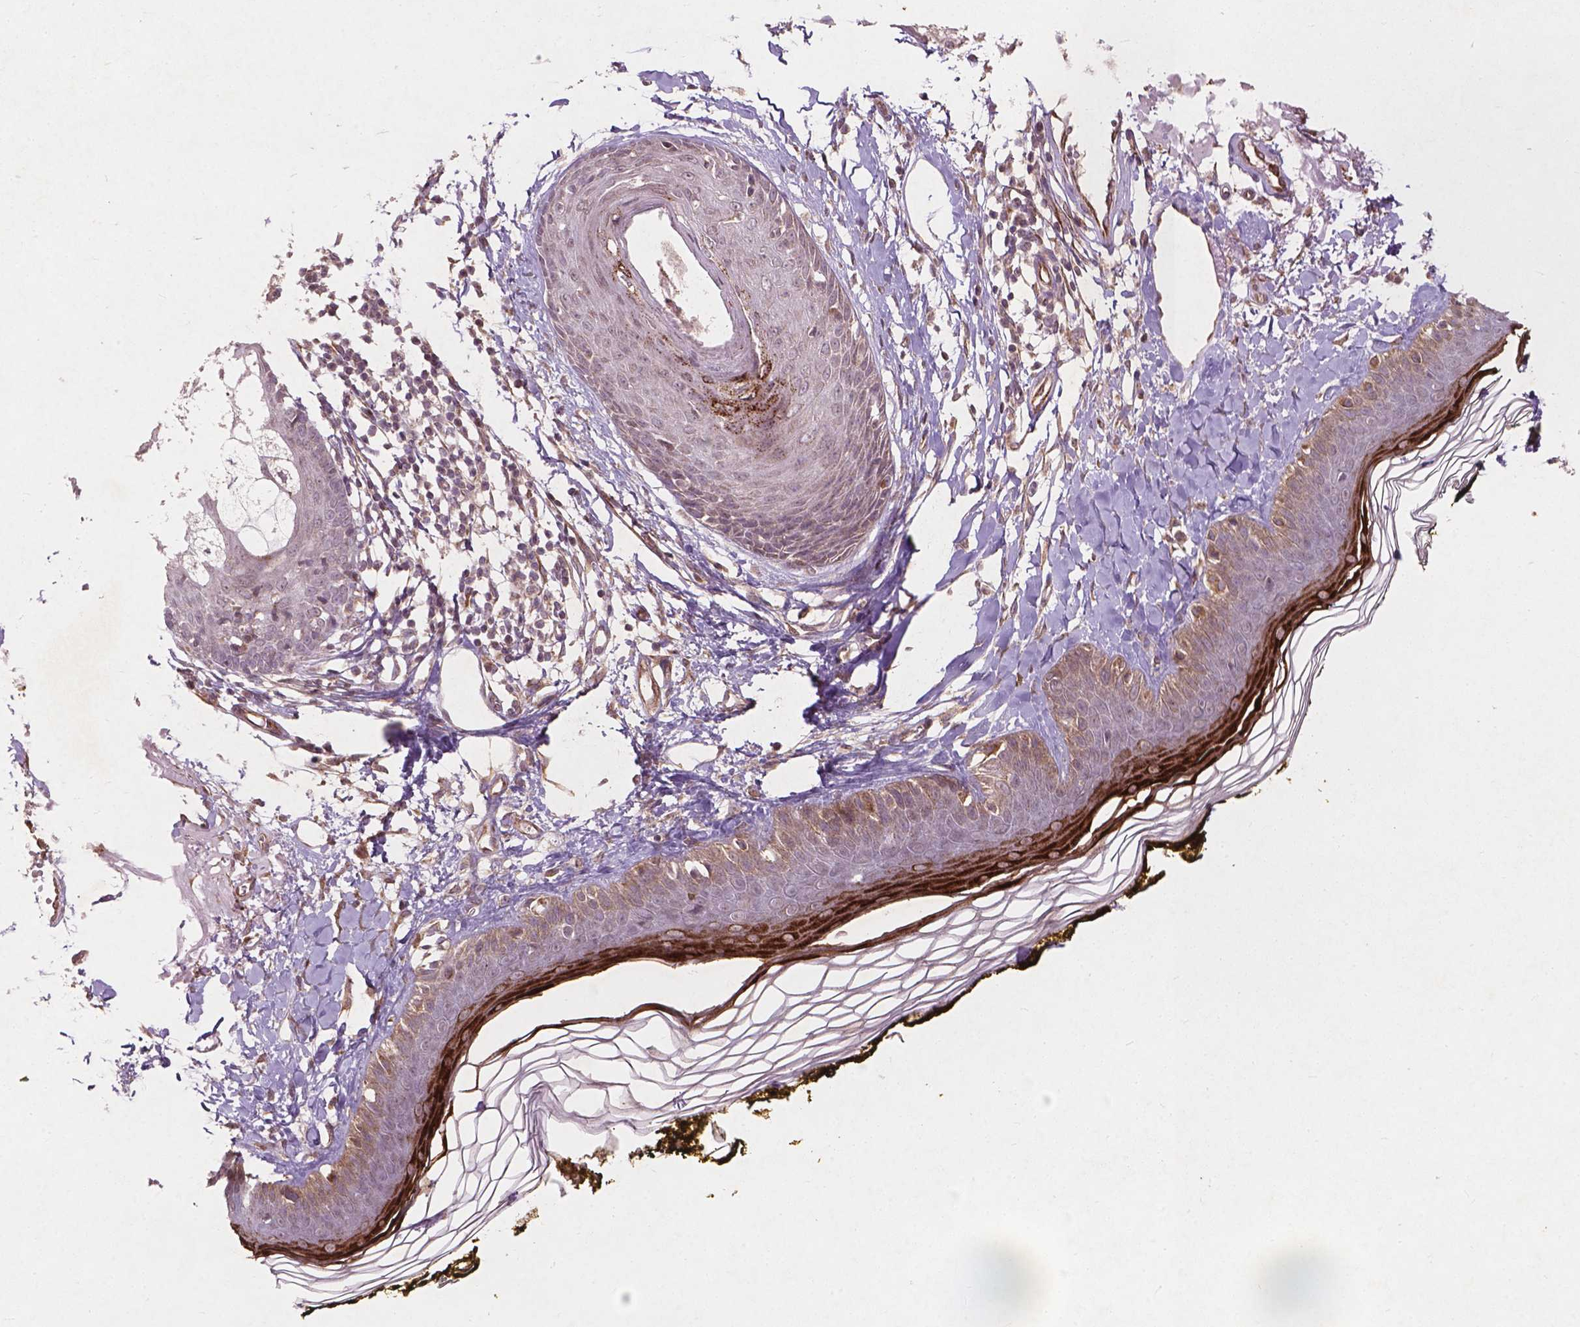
{"staining": {"intensity": "moderate", "quantity": "<25%", "location": "cytoplasmic/membranous"}, "tissue": "skin", "cell_type": "Fibroblasts", "image_type": "normal", "snomed": [{"axis": "morphology", "description": "Normal tissue, NOS"}, {"axis": "topography", "description": "Skin"}], "caption": "Immunohistochemistry (DAB) staining of normal human skin displays moderate cytoplasmic/membranous protein staining in approximately <25% of fibroblasts.", "gene": "SMAD2", "patient": {"sex": "male", "age": 76}}